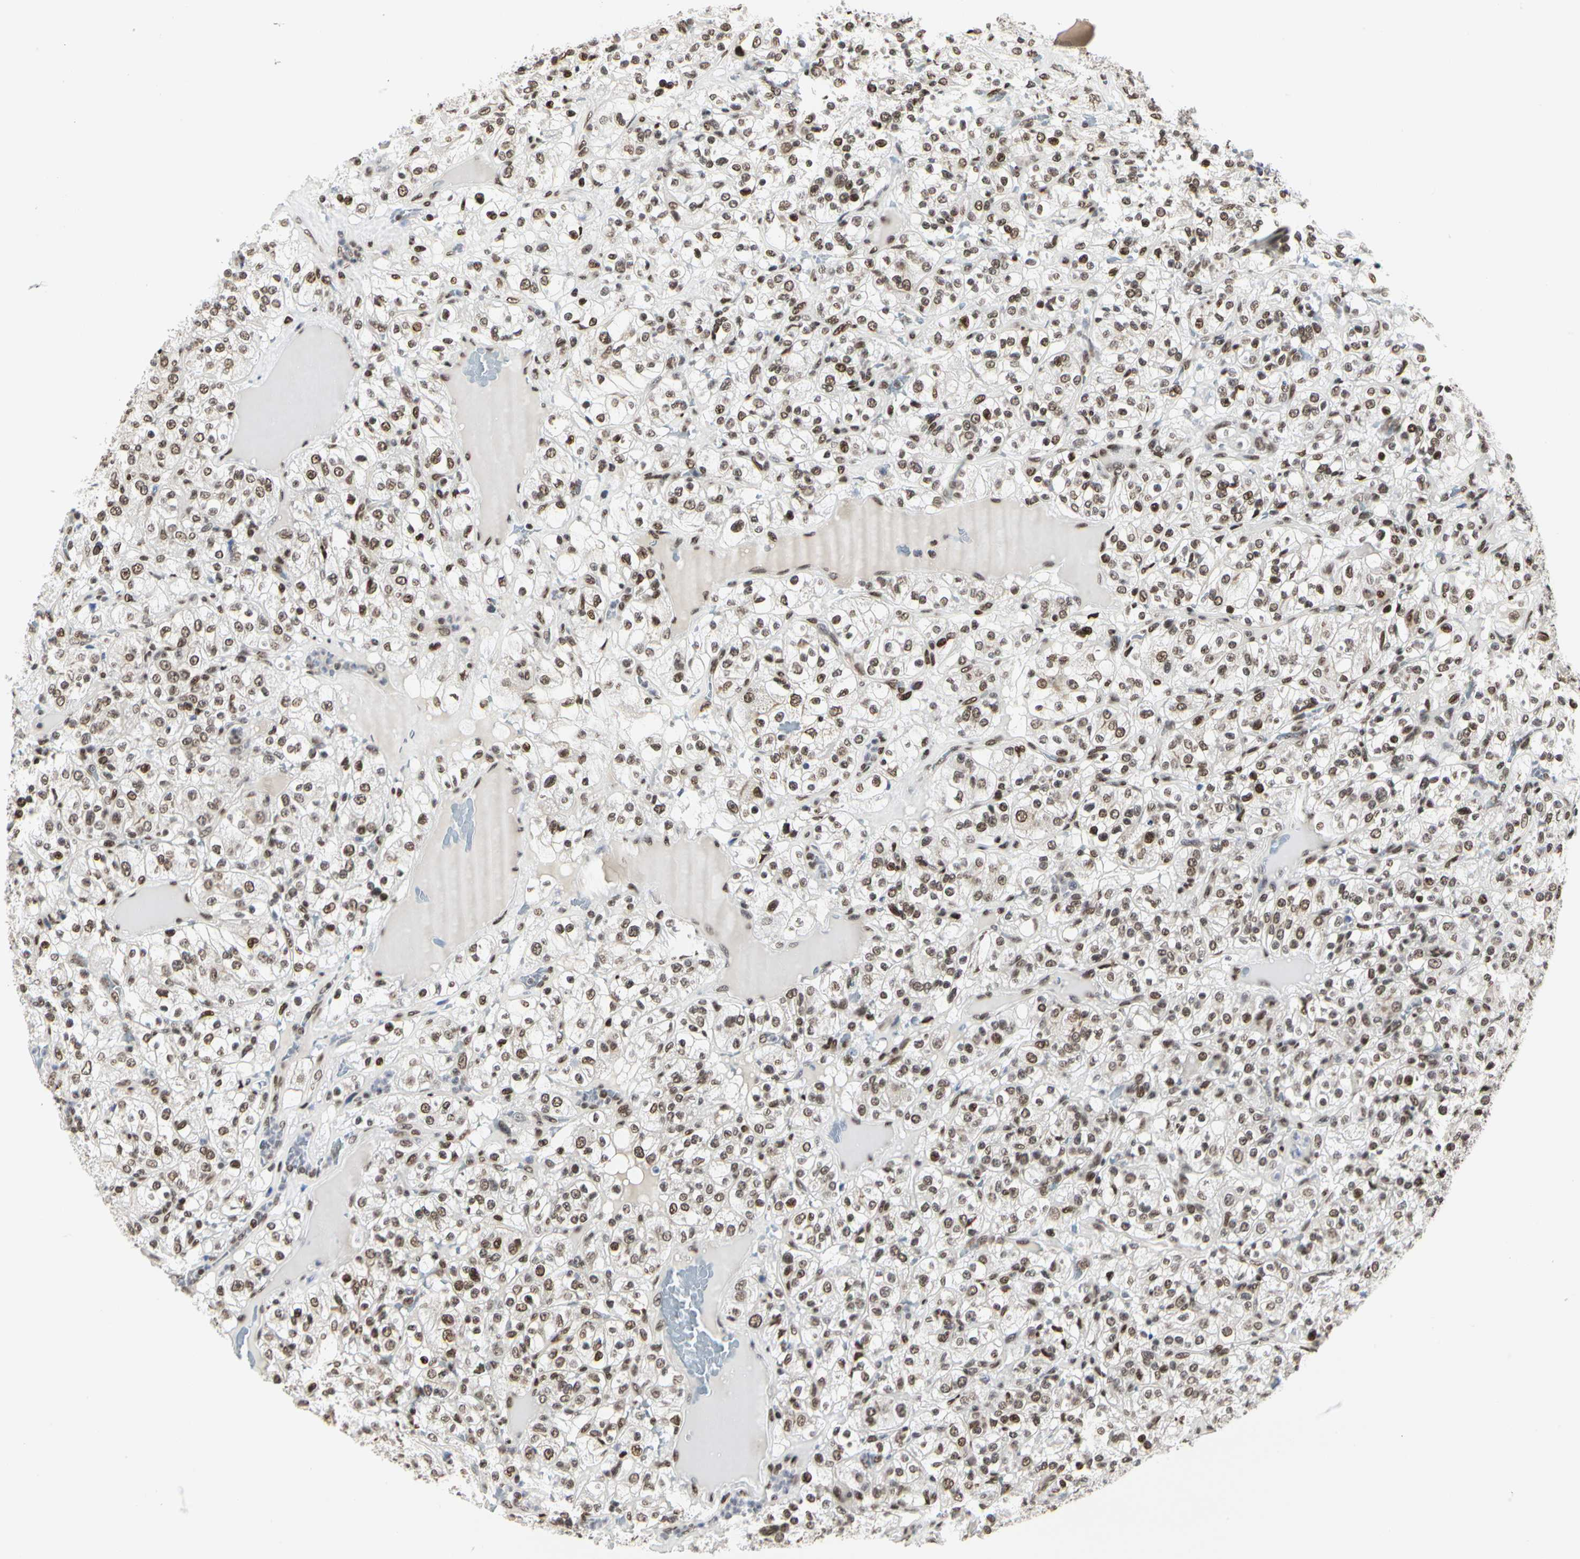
{"staining": {"intensity": "moderate", "quantity": ">75%", "location": "nuclear"}, "tissue": "renal cancer", "cell_type": "Tumor cells", "image_type": "cancer", "snomed": [{"axis": "morphology", "description": "Normal tissue, NOS"}, {"axis": "morphology", "description": "Adenocarcinoma, NOS"}, {"axis": "topography", "description": "Kidney"}], "caption": "There is medium levels of moderate nuclear positivity in tumor cells of adenocarcinoma (renal), as demonstrated by immunohistochemical staining (brown color).", "gene": "PRMT3", "patient": {"sex": "female", "age": 72}}